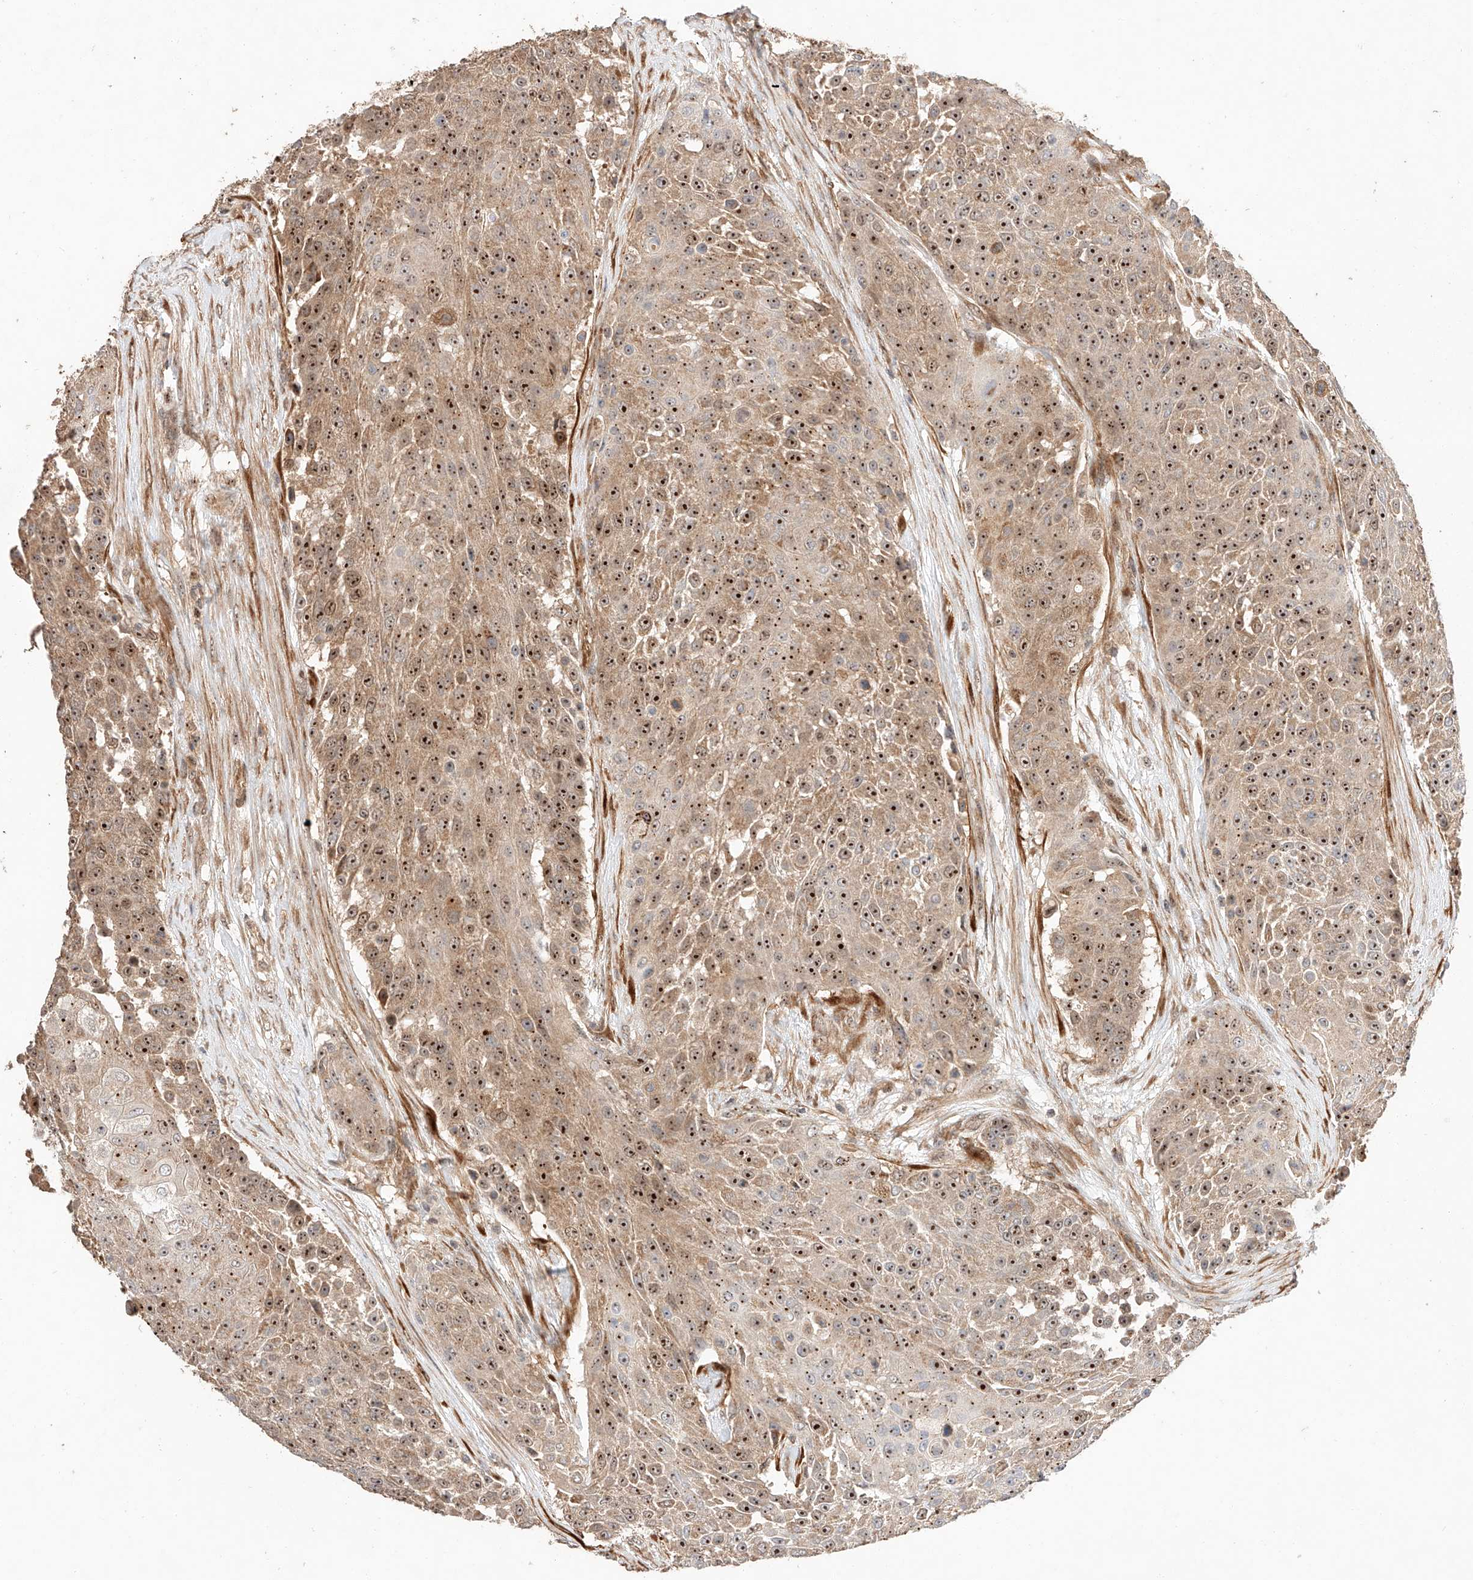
{"staining": {"intensity": "strong", "quantity": "25%-75%", "location": "cytoplasmic/membranous,nuclear"}, "tissue": "urothelial cancer", "cell_type": "Tumor cells", "image_type": "cancer", "snomed": [{"axis": "morphology", "description": "Urothelial carcinoma, High grade"}, {"axis": "topography", "description": "Urinary bladder"}], "caption": "There is high levels of strong cytoplasmic/membranous and nuclear staining in tumor cells of high-grade urothelial carcinoma, as demonstrated by immunohistochemical staining (brown color).", "gene": "RAB23", "patient": {"sex": "female", "age": 63}}